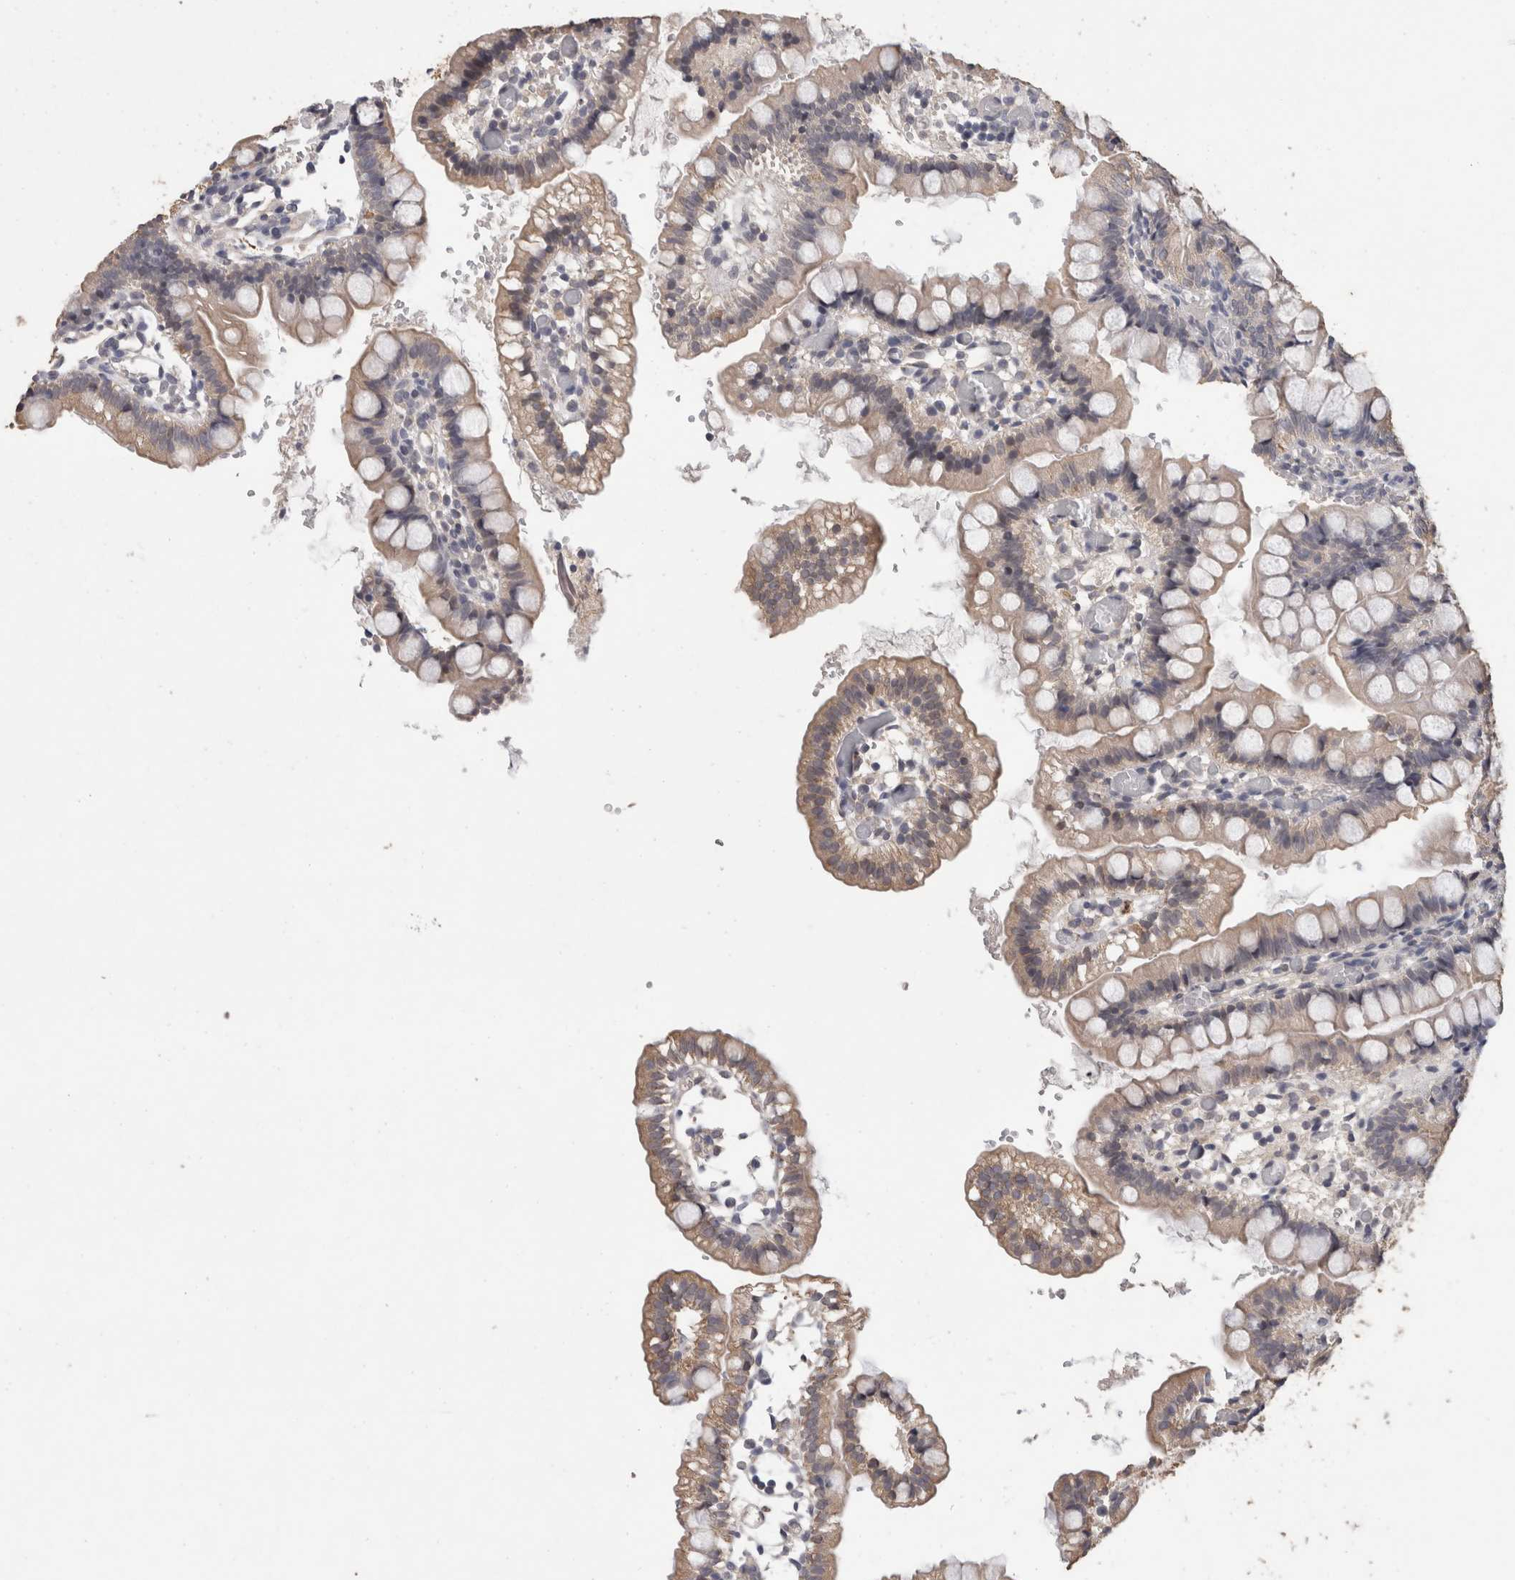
{"staining": {"intensity": "moderate", "quantity": "25%-75%", "location": "cytoplasmic/membranous"}, "tissue": "small intestine", "cell_type": "Glandular cells", "image_type": "normal", "snomed": [{"axis": "morphology", "description": "Normal tissue, NOS"}, {"axis": "morphology", "description": "Developmental malformation"}, {"axis": "topography", "description": "Small intestine"}], "caption": "High-magnification brightfield microscopy of normal small intestine stained with DAB (brown) and counterstained with hematoxylin (blue). glandular cells exhibit moderate cytoplasmic/membranous staining is seen in approximately25%-75% of cells.", "gene": "FHOD3", "patient": {"sex": "male"}}